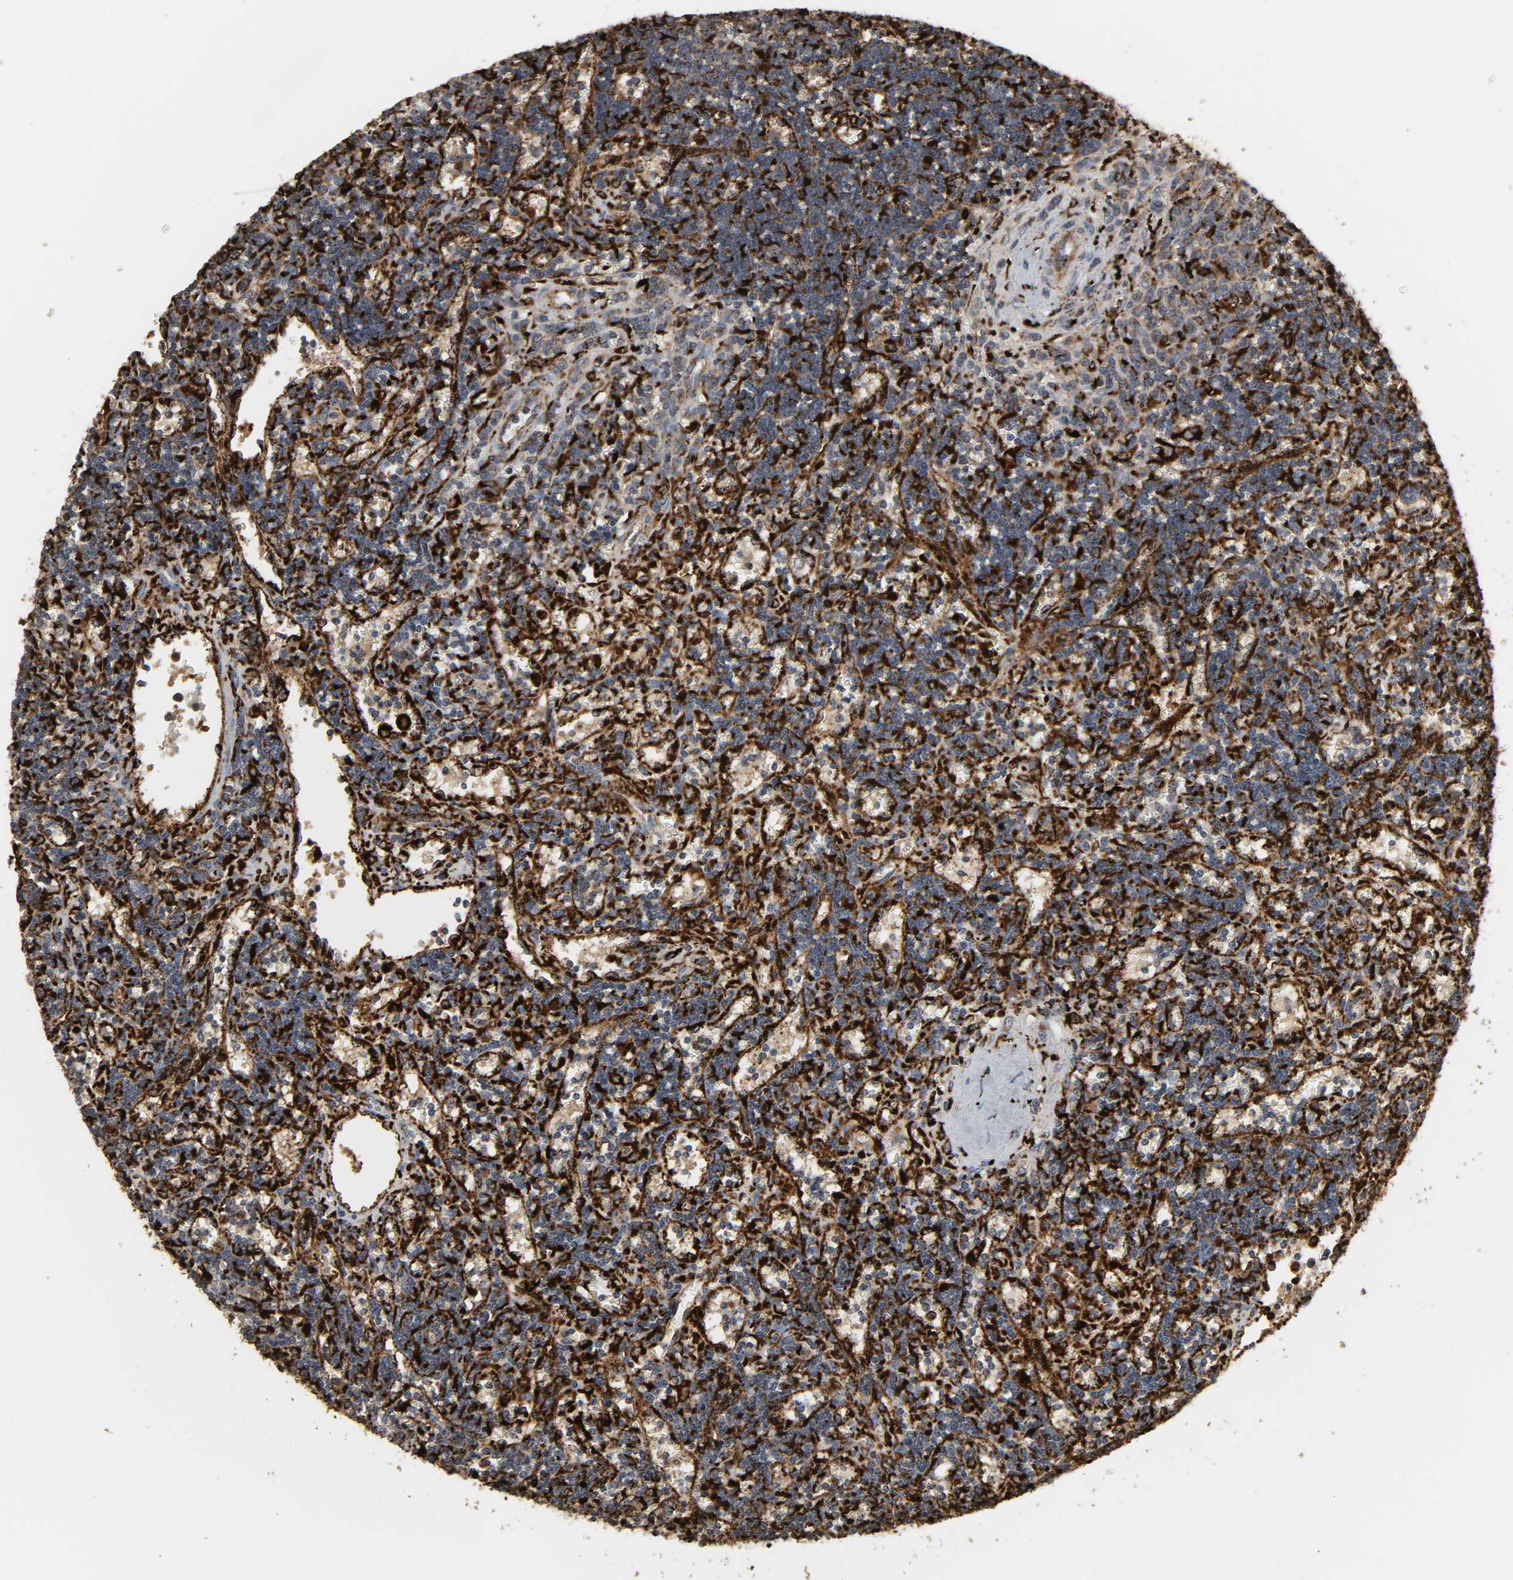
{"staining": {"intensity": "strong", "quantity": "25%-75%", "location": "cytoplasmic/membranous"}, "tissue": "lymphoma", "cell_type": "Tumor cells", "image_type": "cancer", "snomed": [{"axis": "morphology", "description": "Malignant lymphoma, non-Hodgkin's type, Low grade"}, {"axis": "topography", "description": "Spleen"}], "caption": "Immunohistochemistry (IHC) (DAB) staining of human lymphoma reveals strong cytoplasmic/membranous protein positivity in about 25%-75% of tumor cells. The protein is shown in brown color, while the nuclei are stained blue.", "gene": "PSAP", "patient": {"sex": "male", "age": 60}}